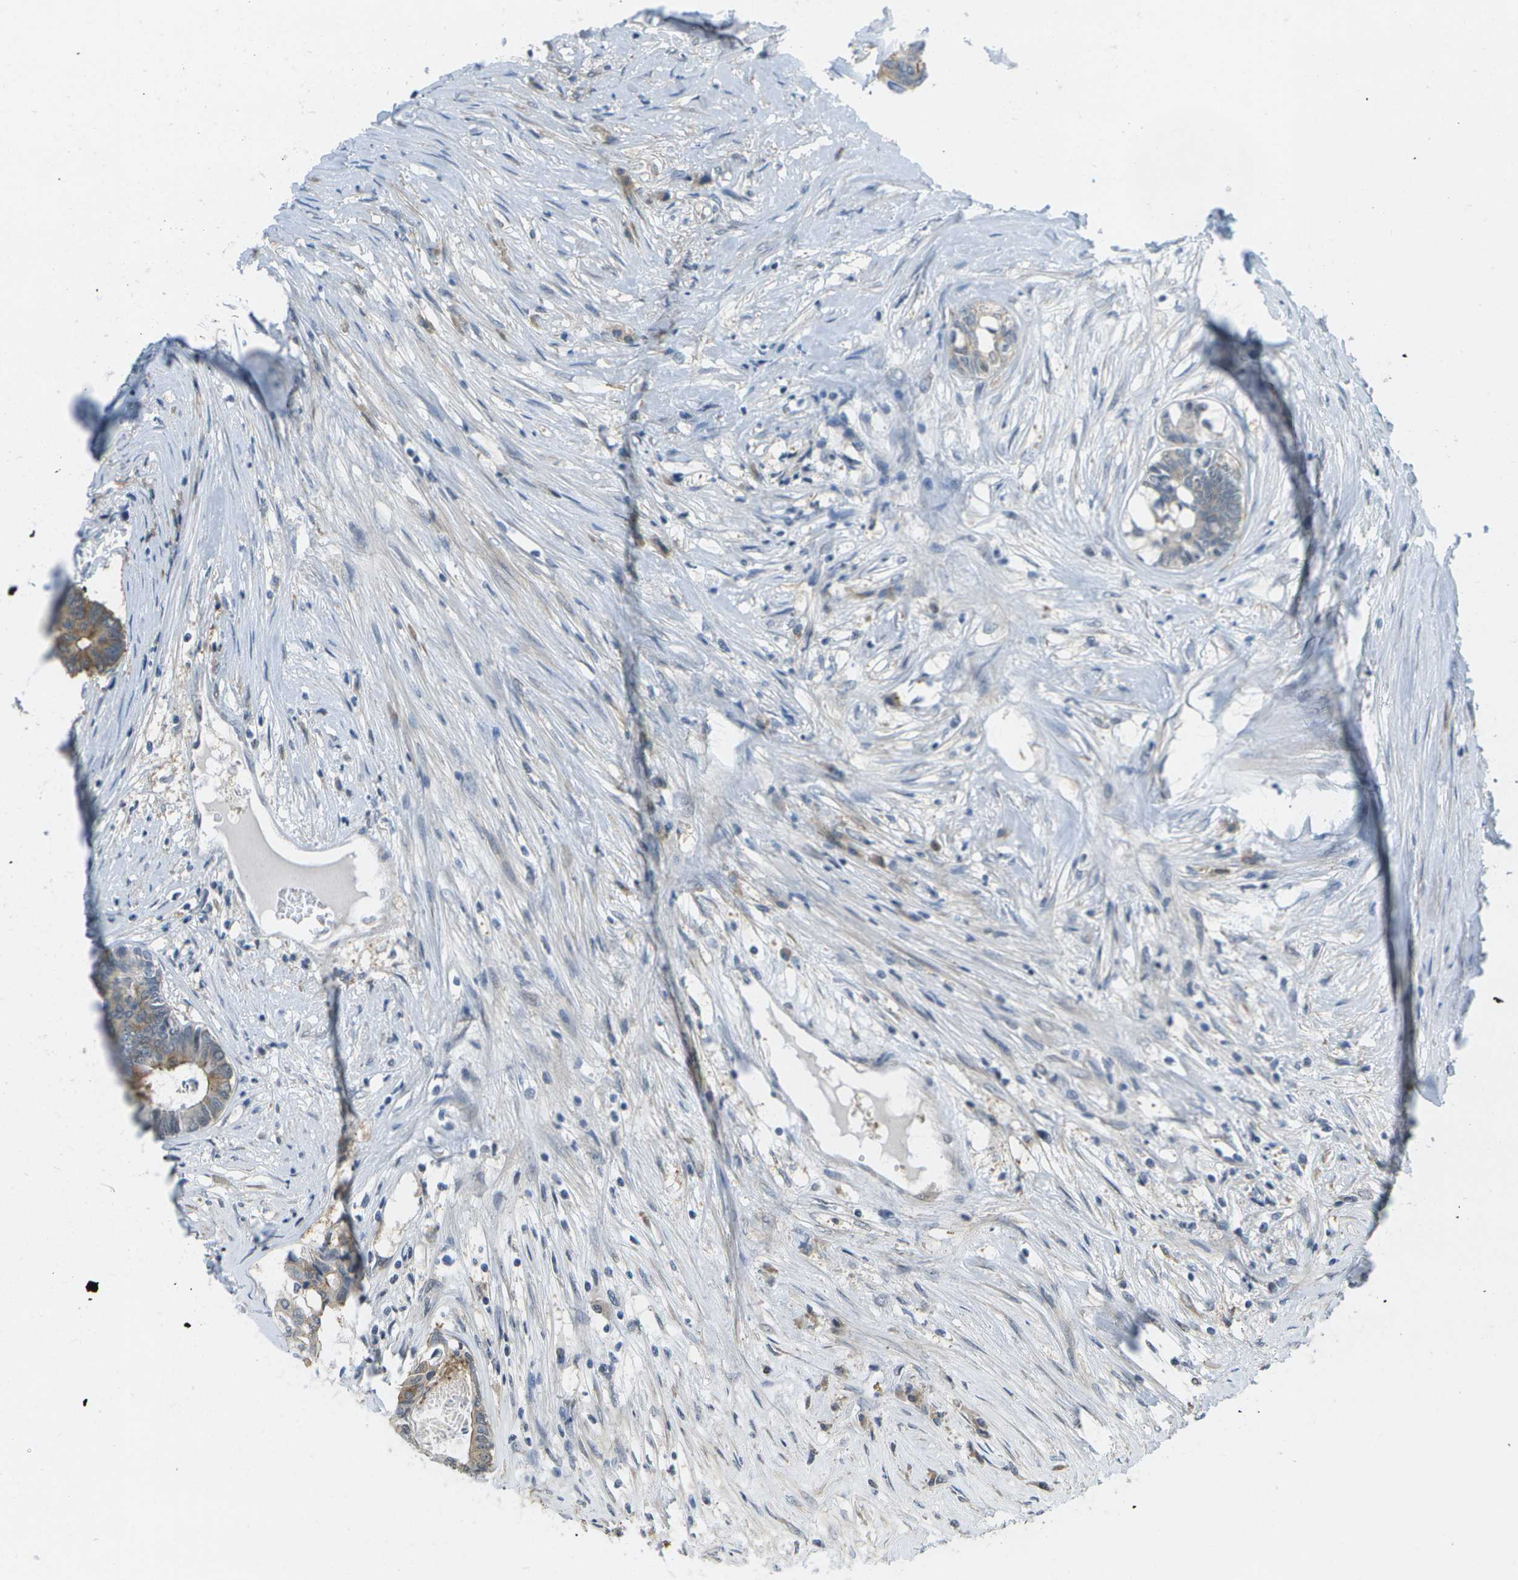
{"staining": {"intensity": "weak", "quantity": ">75%", "location": "cytoplasmic/membranous"}, "tissue": "colorectal cancer", "cell_type": "Tumor cells", "image_type": "cancer", "snomed": [{"axis": "morphology", "description": "Adenocarcinoma, NOS"}, {"axis": "topography", "description": "Rectum"}], "caption": "A brown stain highlights weak cytoplasmic/membranous staining of a protein in human colorectal adenocarcinoma tumor cells.", "gene": "MARCHF8", "patient": {"sex": "male", "age": 63}}